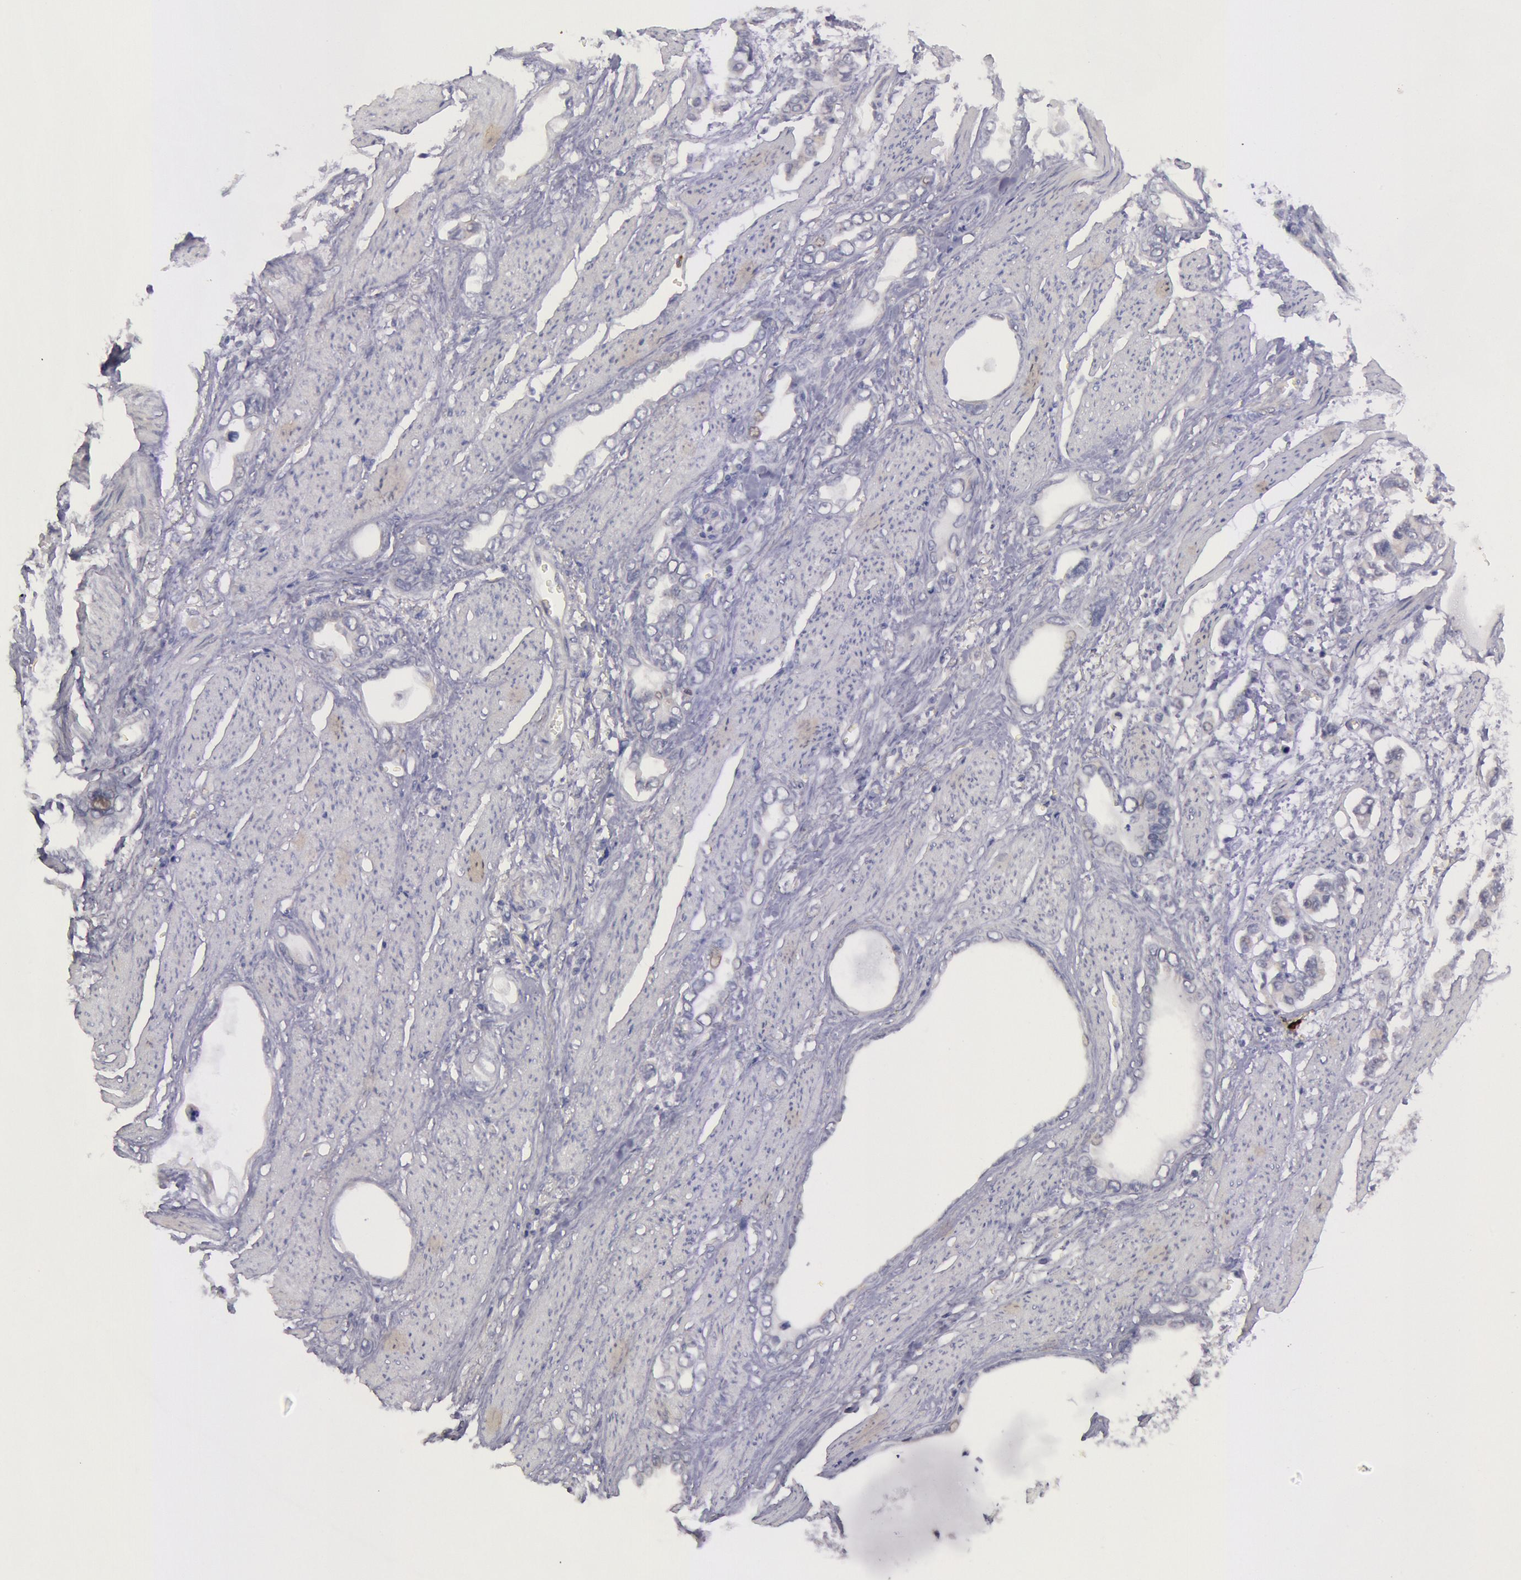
{"staining": {"intensity": "negative", "quantity": "none", "location": "none"}, "tissue": "stomach cancer", "cell_type": "Tumor cells", "image_type": "cancer", "snomed": [{"axis": "morphology", "description": "Adenocarcinoma, NOS"}, {"axis": "topography", "description": "Stomach"}], "caption": "Tumor cells are negative for brown protein staining in stomach adenocarcinoma.", "gene": "KDM6A", "patient": {"sex": "male", "age": 78}}